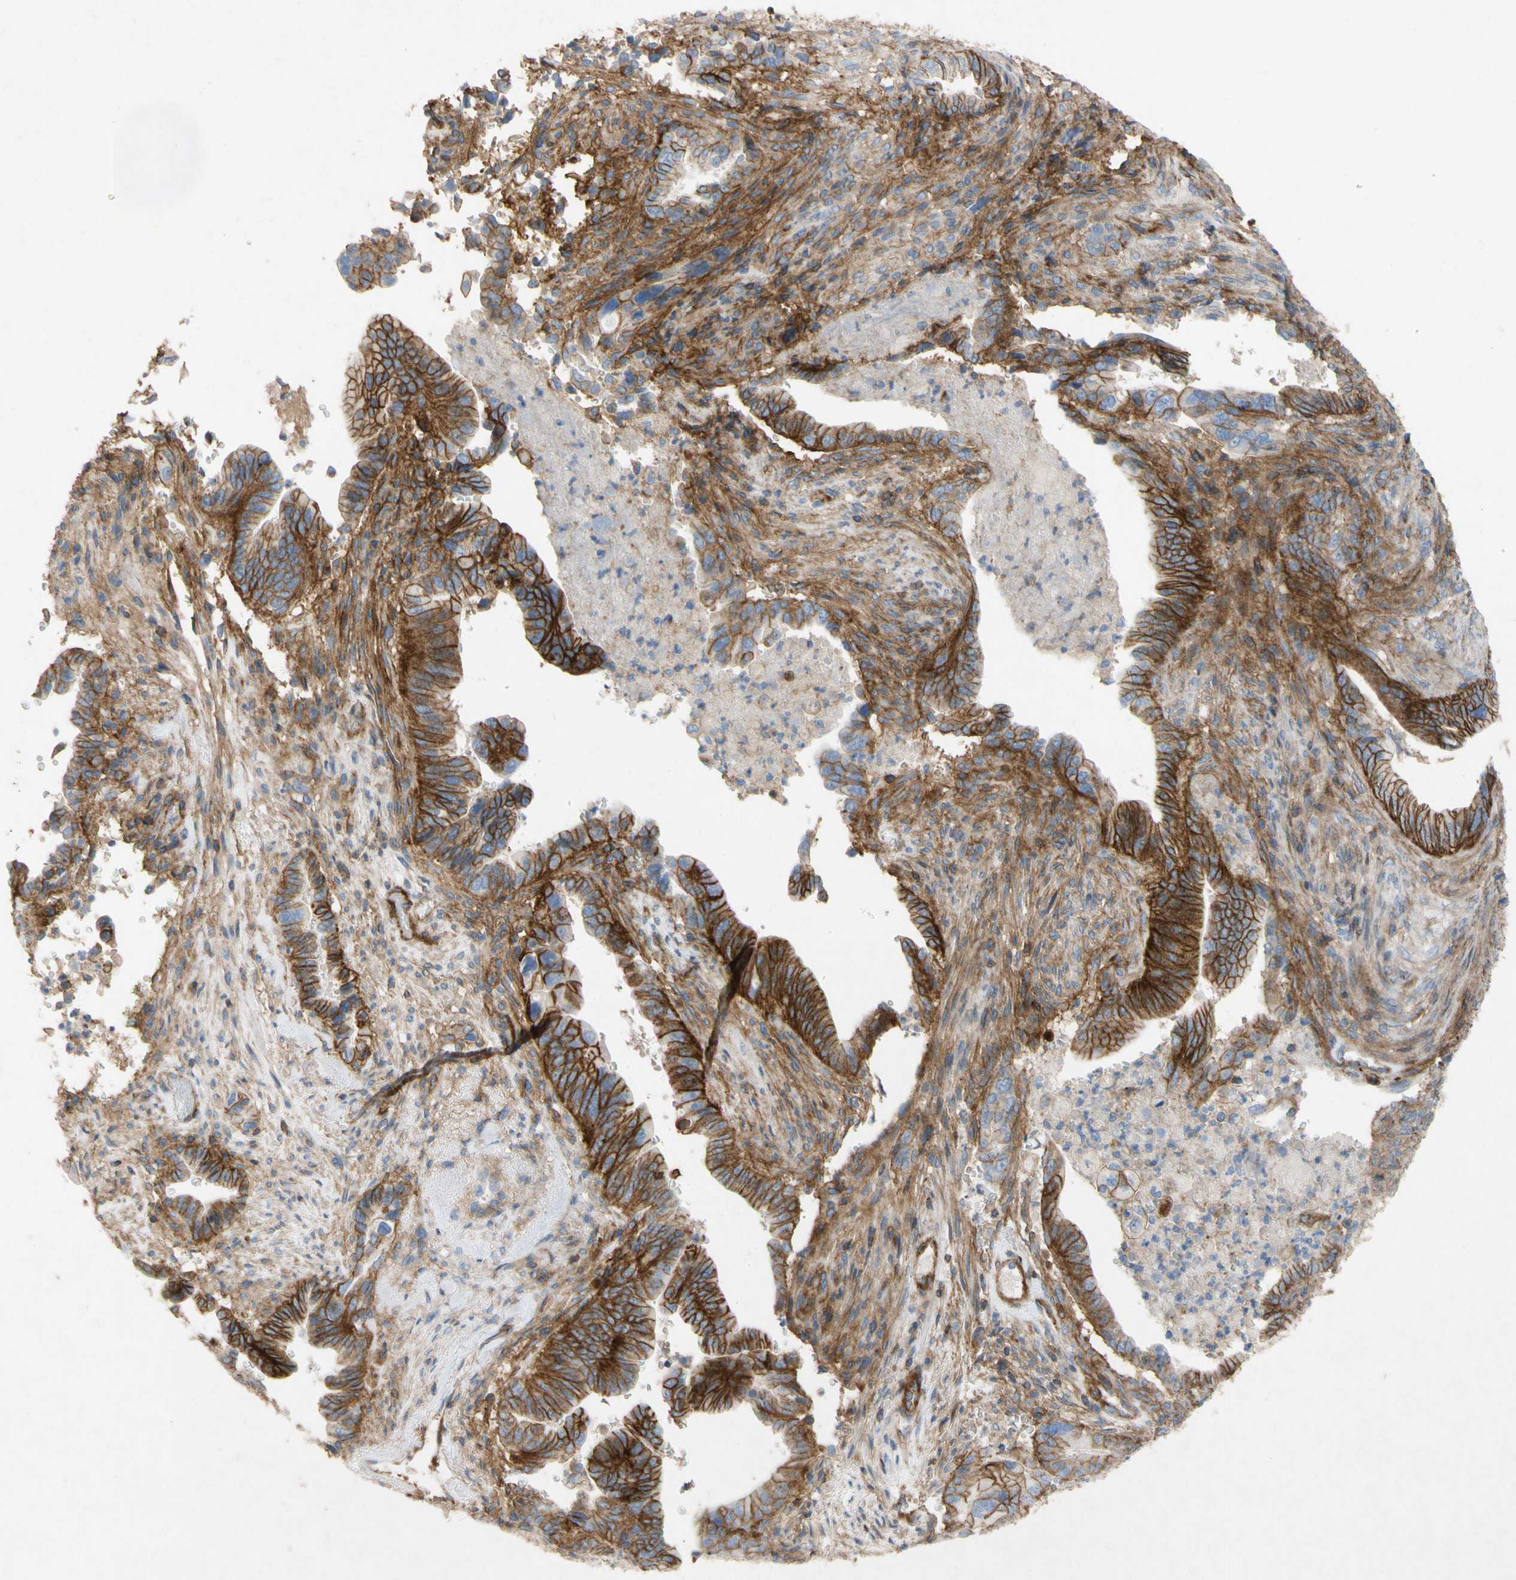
{"staining": {"intensity": "strong", "quantity": ">75%", "location": "cytoplasmic/membranous"}, "tissue": "pancreatic cancer", "cell_type": "Tumor cells", "image_type": "cancer", "snomed": [{"axis": "morphology", "description": "Adenocarcinoma, NOS"}, {"axis": "topography", "description": "Pancreas"}], "caption": "Immunohistochemistry histopathology image of adenocarcinoma (pancreatic) stained for a protein (brown), which displays high levels of strong cytoplasmic/membranous positivity in approximately >75% of tumor cells.", "gene": "ATP2A3", "patient": {"sex": "male", "age": 70}}